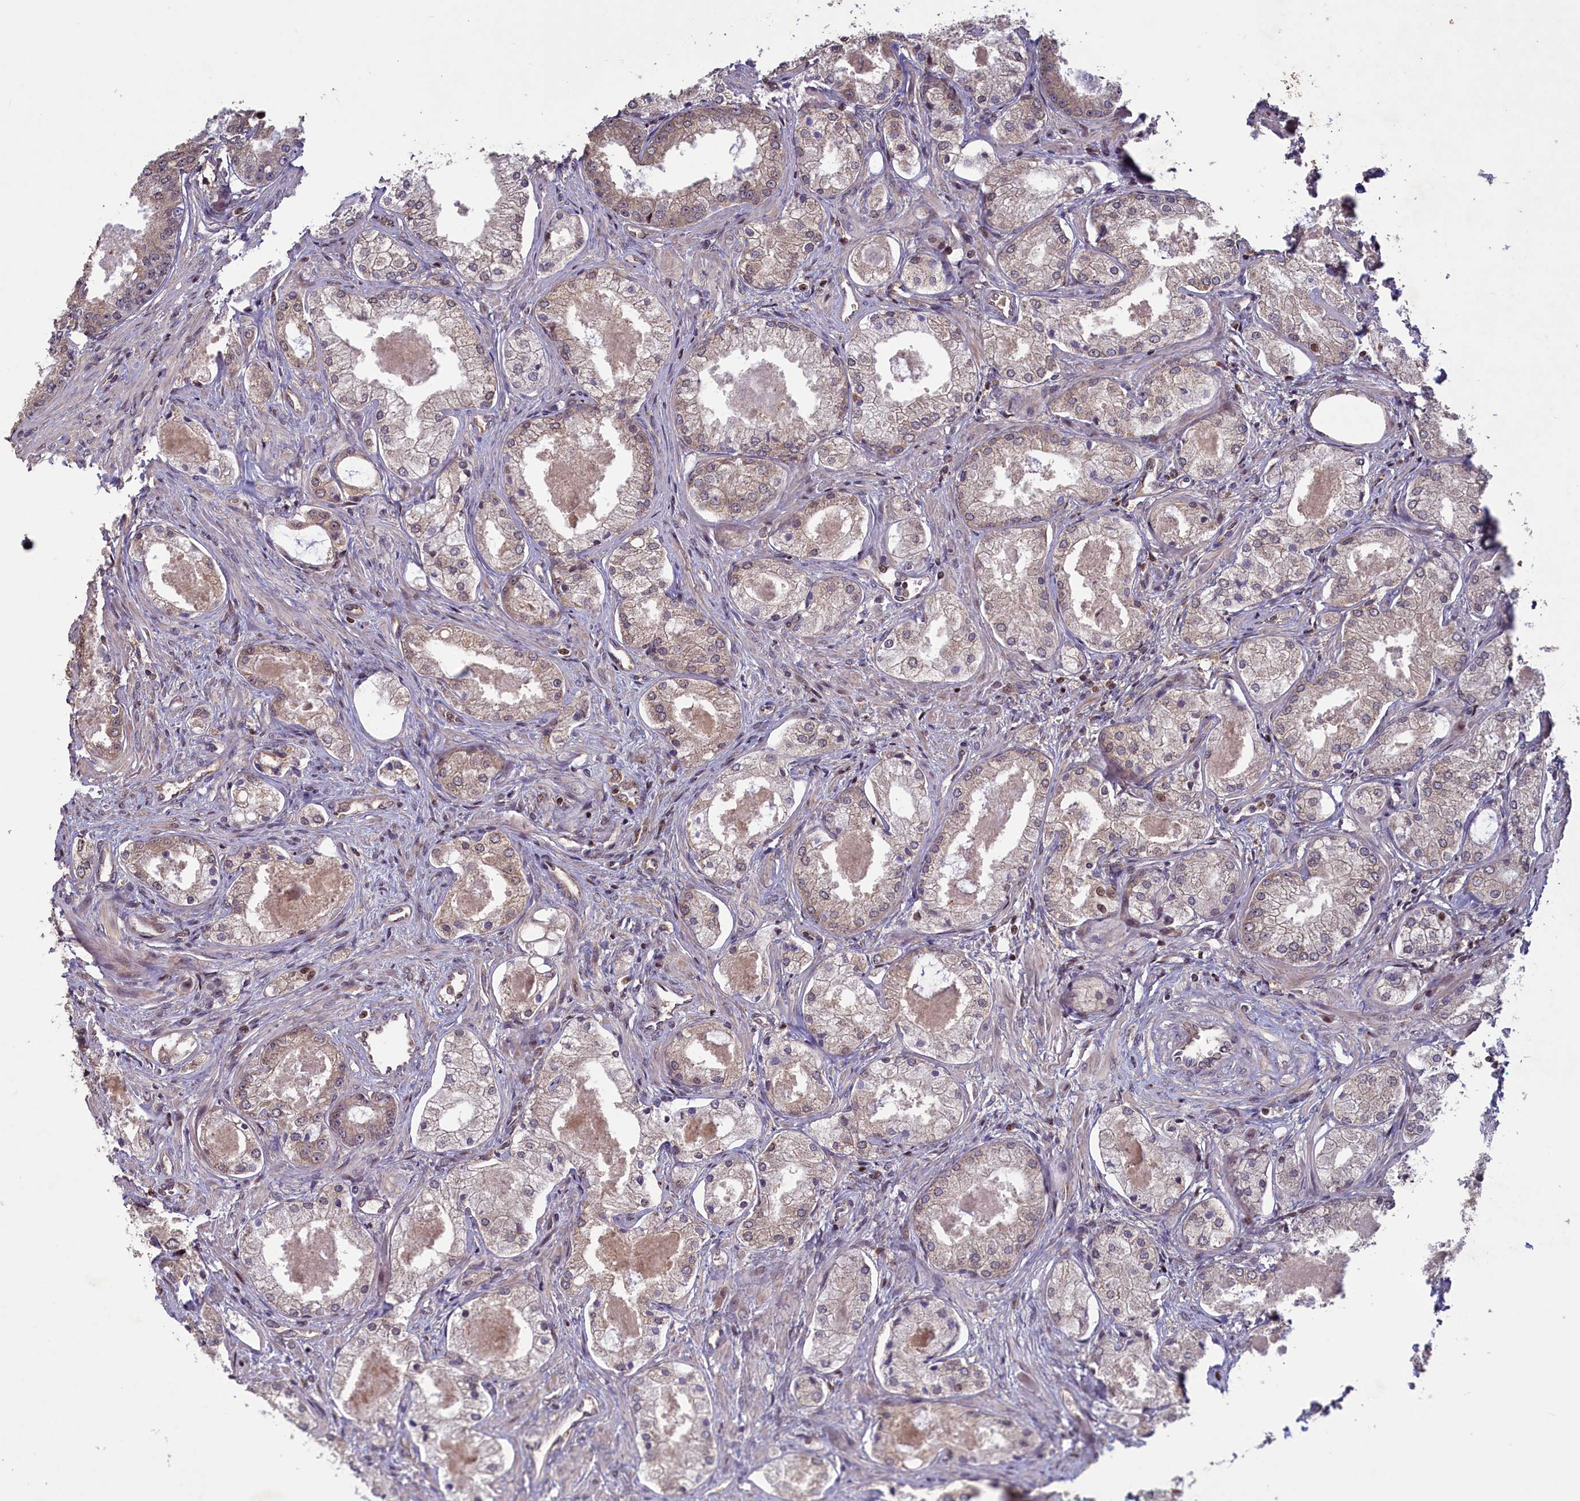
{"staining": {"intensity": "weak", "quantity": "25%-75%", "location": "cytoplasmic/membranous"}, "tissue": "prostate cancer", "cell_type": "Tumor cells", "image_type": "cancer", "snomed": [{"axis": "morphology", "description": "Adenocarcinoma, Low grade"}, {"axis": "topography", "description": "Prostate"}], "caption": "IHC photomicrograph of neoplastic tissue: prostate adenocarcinoma (low-grade) stained using immunohistochemistry (IHC) exhibits low levels of weak protein expression localized specifically in the cytoplasmic/membranous of tumor cells, appearing as a cytoplasmic/membranous brown color.", "gene": "NUBP1", "patient": {"sex": "male", "age": 68}}